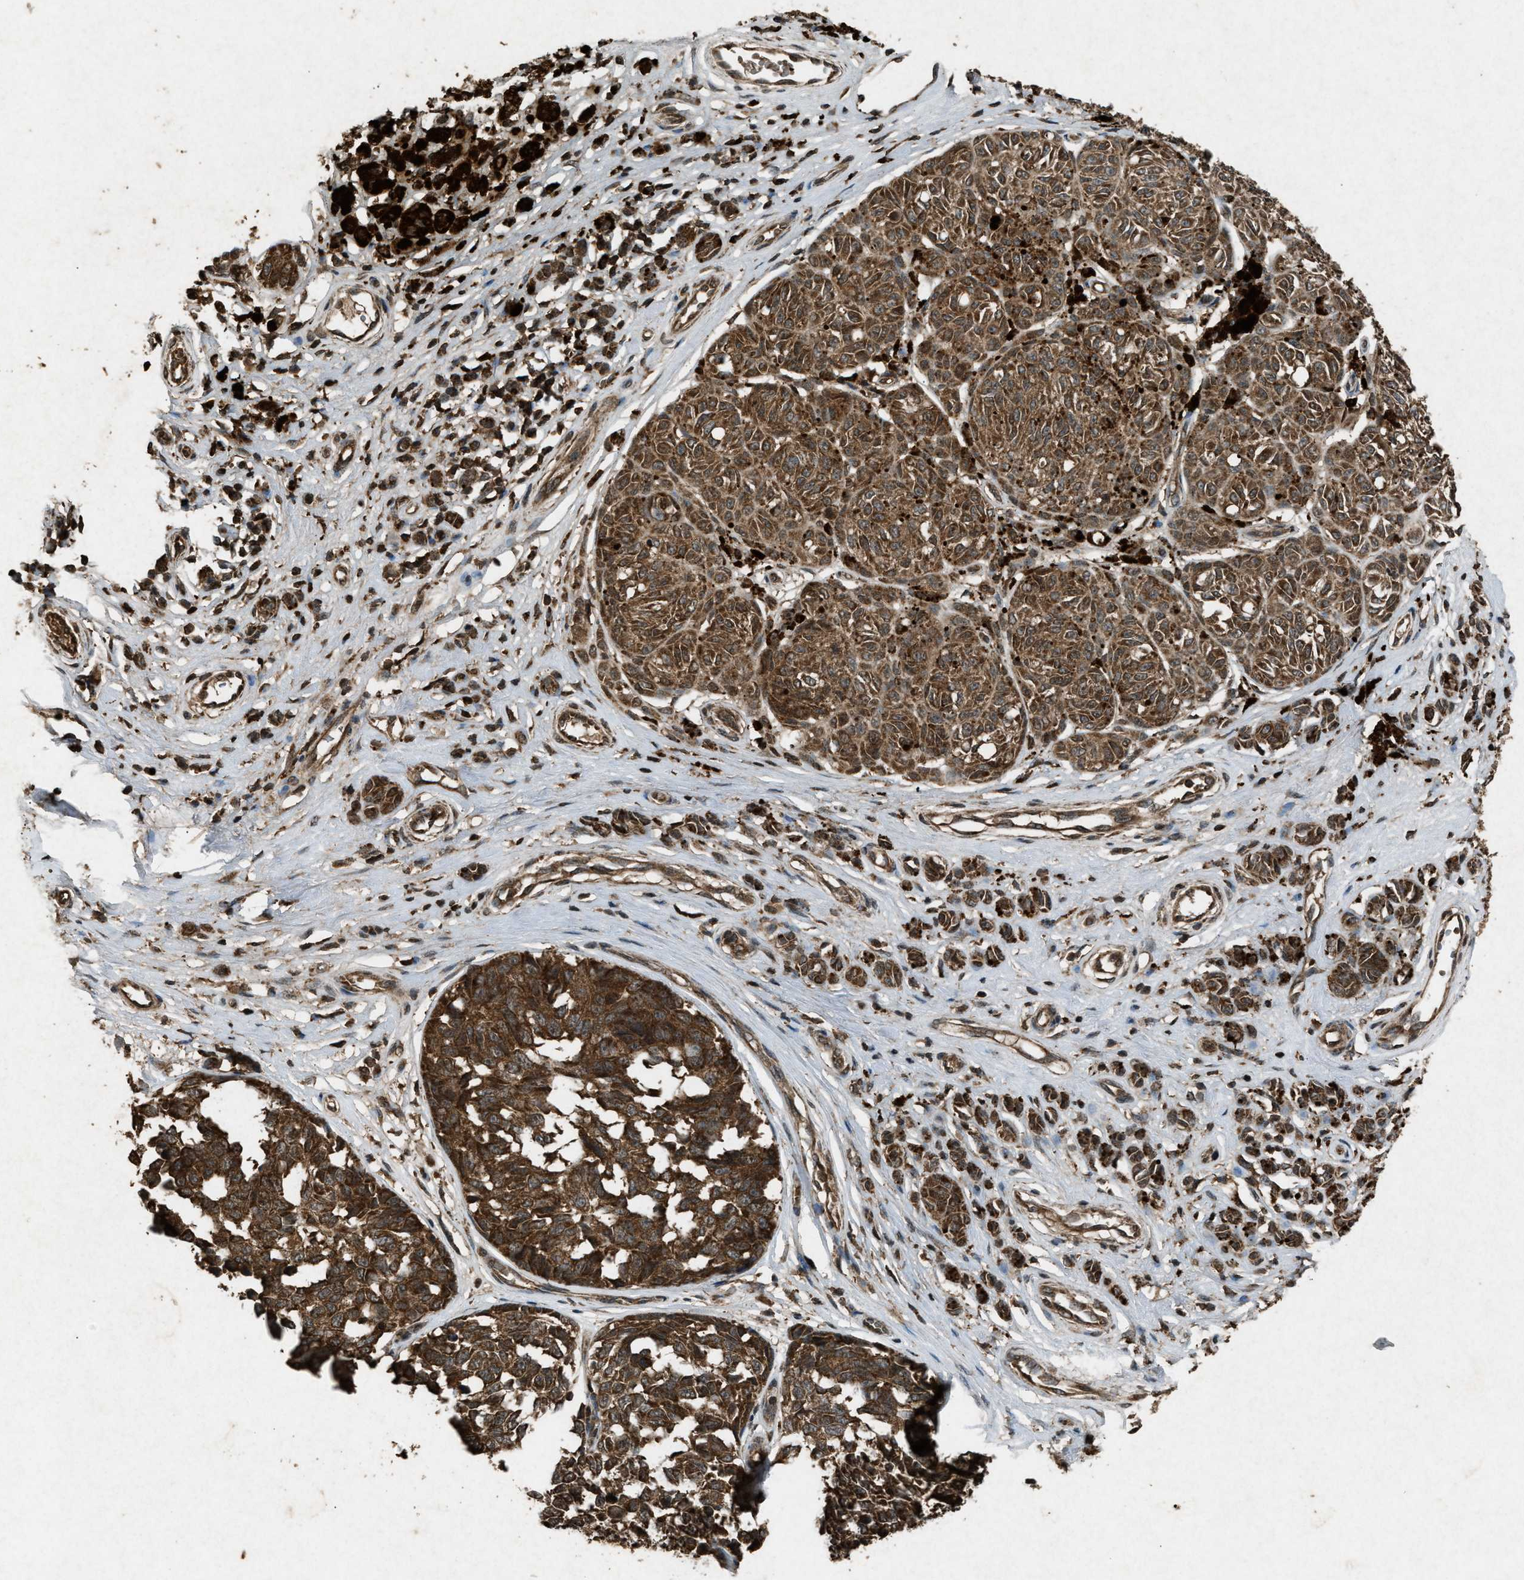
{"staining": {"intensity": "strong", "quantity": ">75%", "location": "cytoplasmic/membranous"}, "tissue": "melanoma", "cell_type": "Tumor cells", "image_type": "cancer", "snomed": [{"axis": "morphology", "description": "Malignant melanoma, NOS"}, {"axis": "topography", "description": "Skin"}], "caption": "Melanoma stained for a protein exhibits strong cytoplasmic/membranous positivity in tumor cells. Using DAB (brown) and hematoxylin (blue) stains, captured at high magnification using brightfield microscopy.", "gene": "OAS1", "patient": {"sex": "female", "age": 64}}